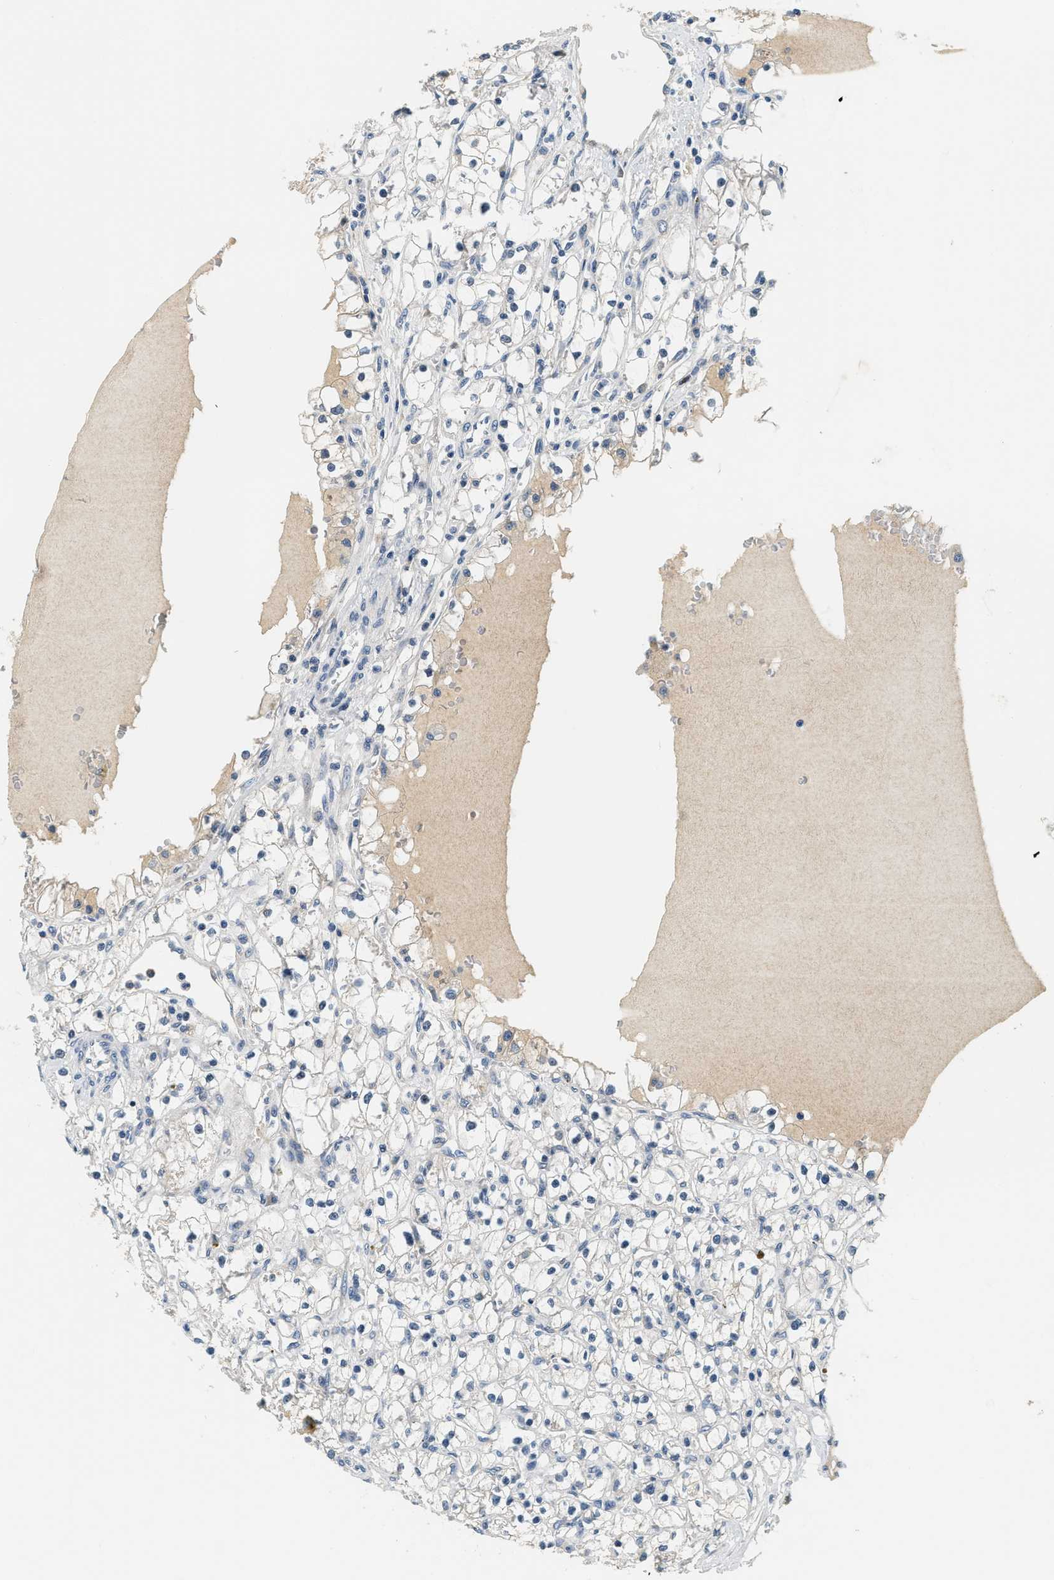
{"staining": {"intensity": "negative", "quantity": "none", "location": "none"}, "tissue": "renal cancer", "cell_type": "Tumor cells", "image_type": "cancer", "snomed": [{"axis": "morphology", "description": "Adenocarcinoma, NOS"}, {"axis": "topography", "description": "Kidney"}], "caption": "Protein analysis of renal adenocarcinoma reveals no significant expression in tumor cells. (DAB immunohistochemistry (IHC) with hematoxylin counter stain).", "gene": "YAE1", "patient": {"sex": "male", "age": 56}}